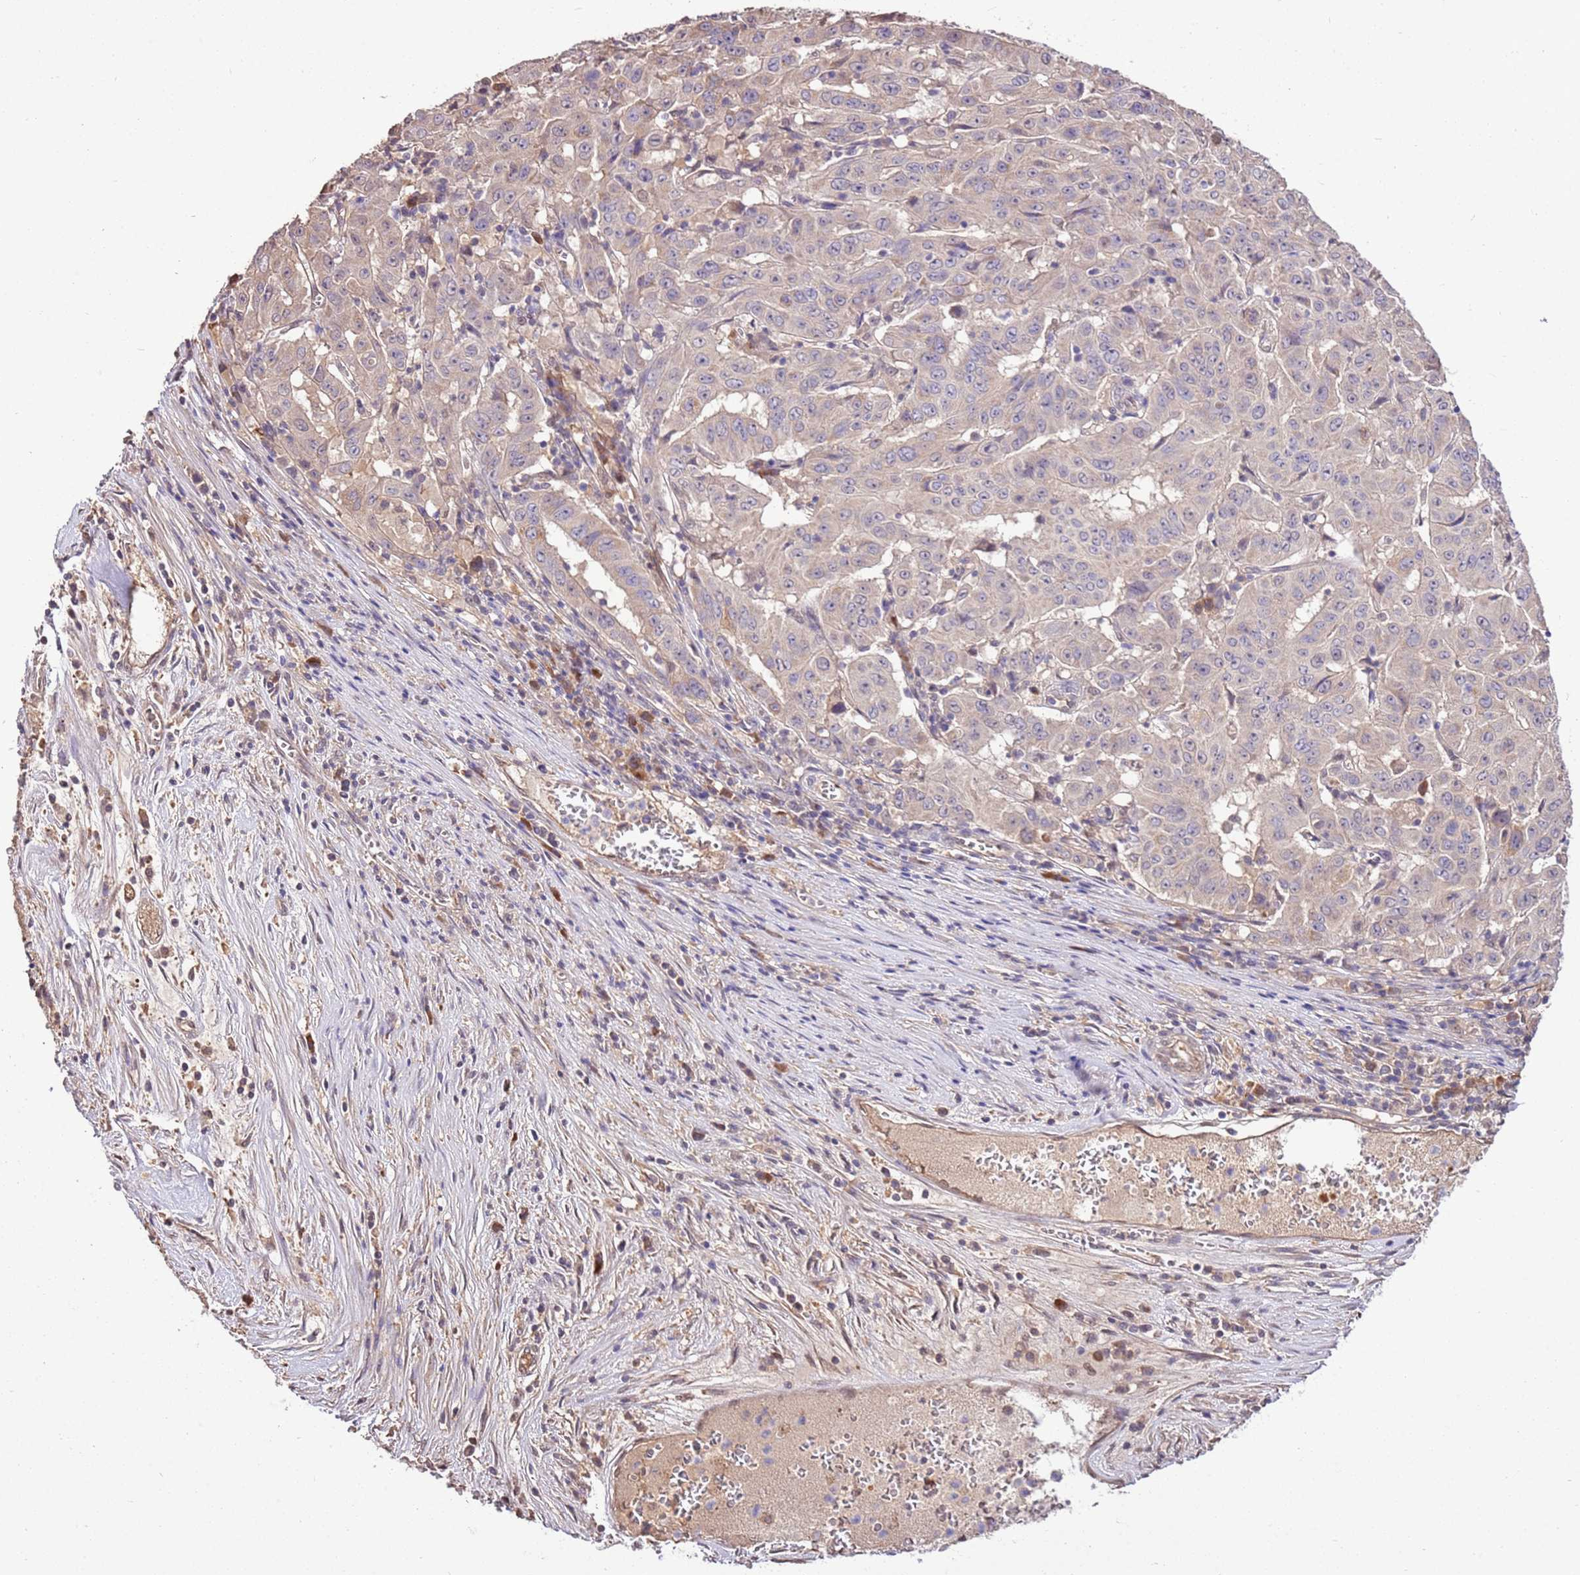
{"staining": {"intensity": "negative", "quantity": "none", "location": "none"}, "tissue": "pancreatic cancer", "cell_type": "Tumor cells", "image_type": "cancer", "snomed": [{"axis": "morphology", "description": "Adenocarcinoma, NOS"}, {"axis": "topography", "description": "Pancreas"}], "caption": "This histopathology image is of adenocarcinoma (pancreatic) stained with immunohistochemistry to label a protein in brown with the nuclei are counter-stained blue. There is no staining in tumor cells. The staining is performed using DAB (3,3'-diaminobenzidine) brown chromogen with nuclei counter-stained in using hematoxylin.", "gene": "BBS5", "patient": {"sex": "male", "age": 63}}